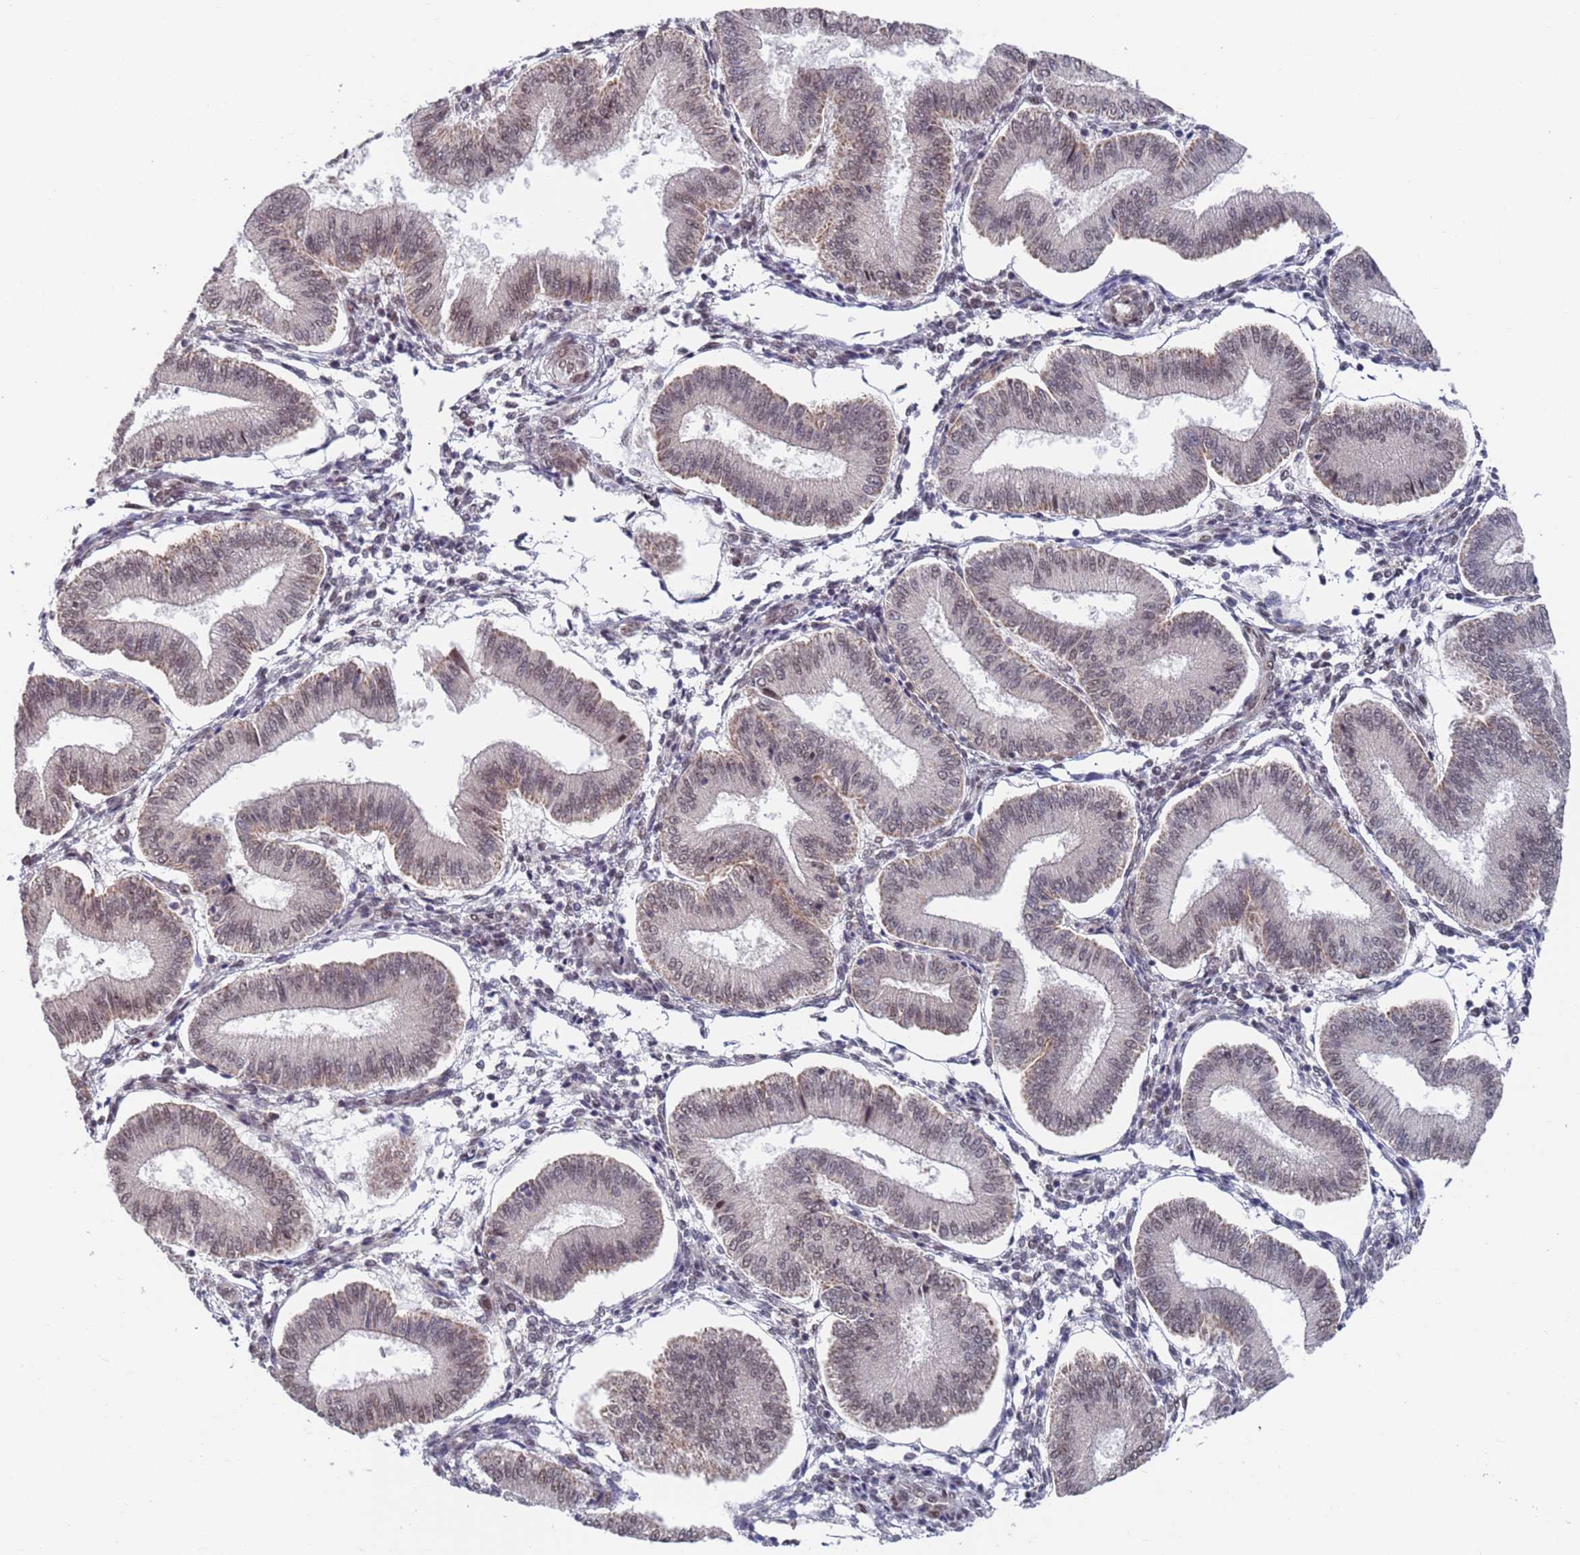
{"staining": {"intensity": "weak", "quantity": "<25%", "location": "nuclear"}, "tissue": "endometrium", "cell_type": "Cells in endometrial stroma", "image_type": "normal", "snomed": [{"axis": "morphology", "description": "Normal tissue, NOS"}, {"axis": "topography", "description": "Endometrium"}], "caption": "Immunohistochemistry (IHC) image of benign human endometrium stained for a protein (brown), which reveals no positivity in cells in endometrial stroma.", "gene": "RPP25", "patient": {"sex": "female", "age": 39}}